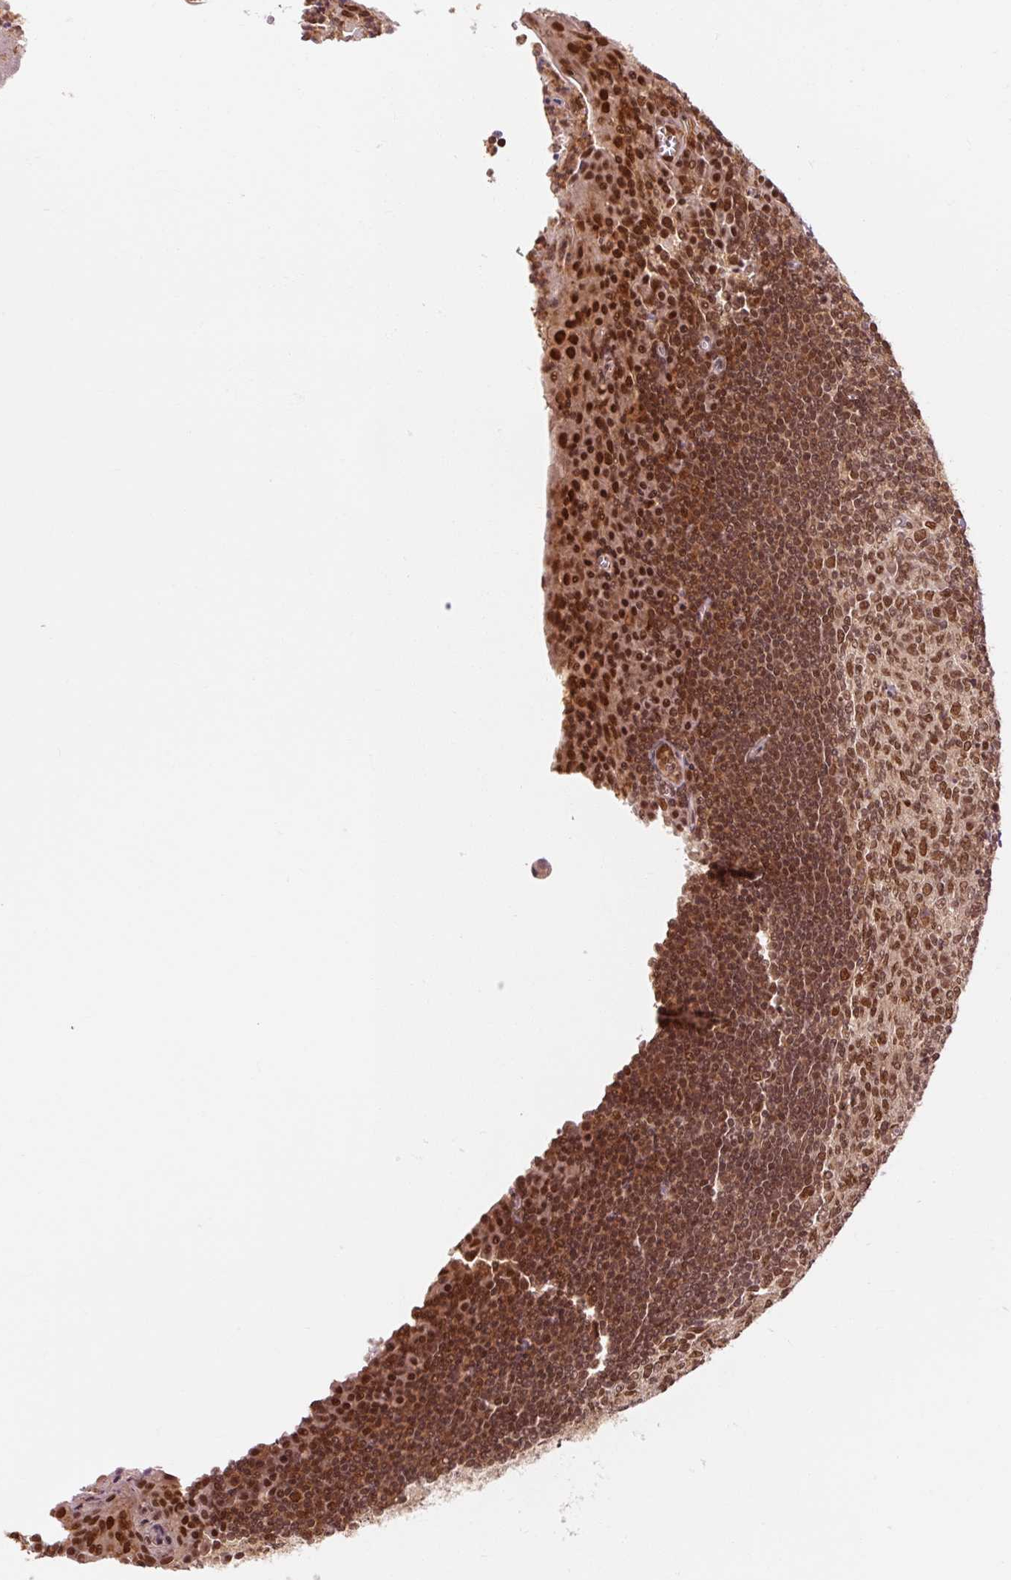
{"staining": {"intensity": "strong", "quantity": ">75%", "location": "nuclear"}, "tissue": "tonsil", "cell_type": "Germinal center cells", "image_type": "normal", "snomed": [{"axis": "morphology", "description": "Normal tissue, NOS"}, {"axis": "topography", "description": "Tonsil"}], "caption": "Immunohistochemistry (IHC) (DAB (3,3'-diaminobenzidine)) staining of unremarkable human tonsil displays strong nuclear protein staining in about >75% of germinal center cells. (DAB IHC, brown staining for protein, blue staining for nuclei).", "gene": "CSTF1", "patient": {"sex": "male", "age": 27}}